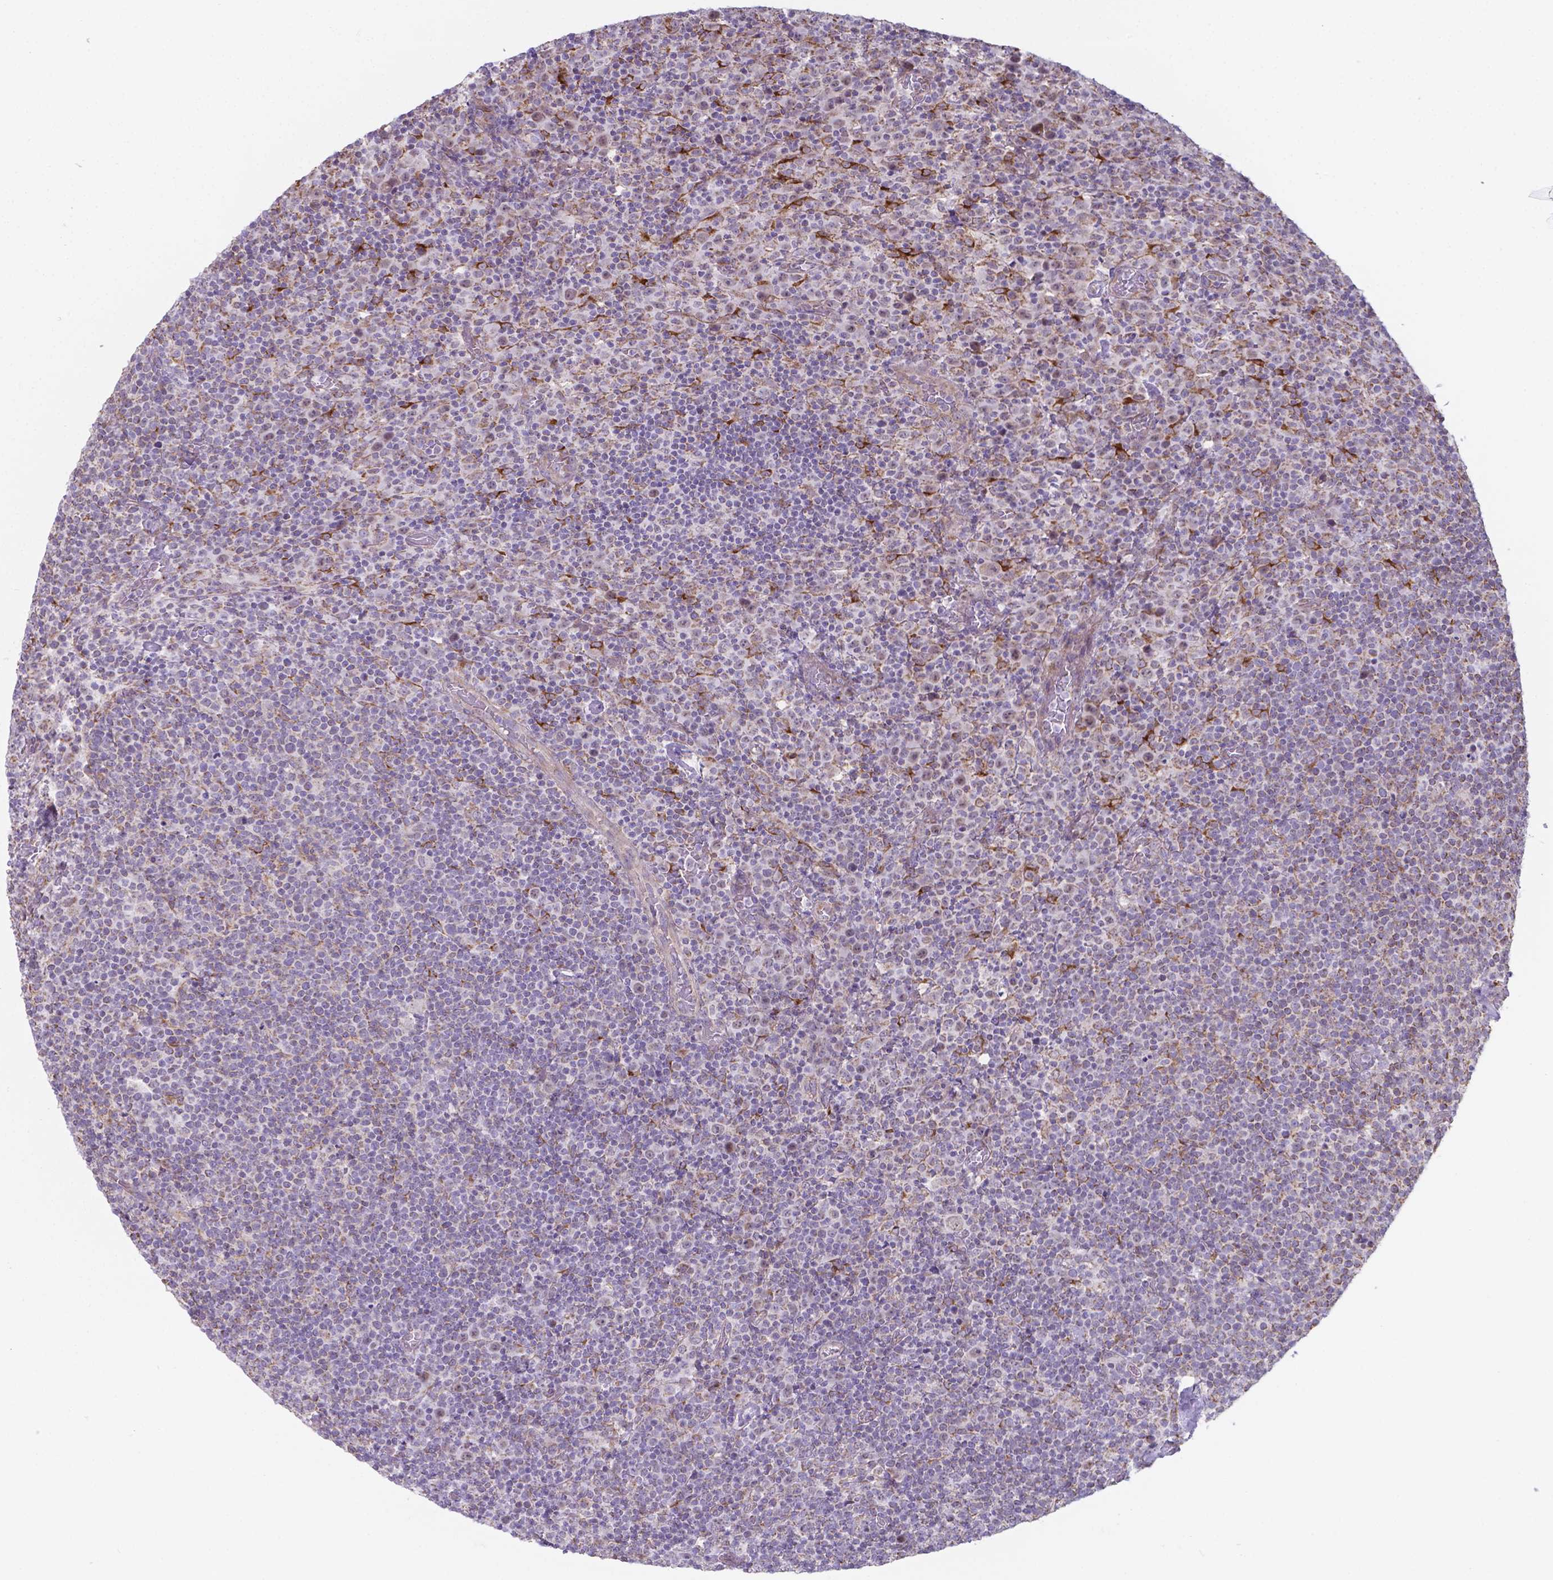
{"staining": {"intensity": "negative", "quantity": "none", "location": "none"}, "tissue": "lymphoma", "cell_type": "Tumor cells", "image_type": "cancer", "snomed": [{"axis": "morphology", "description": "Malignant lymphoma, non-Hodgkin's type, High grade"}, {"axis": "topography", "description": "Lymph node"}], "caption": "High magnification brightfield microscopy of lymphoma stained with DAB (brown) and counterstained with hematoxylin (blue): tumor cells show no significant positivity.", "gene": "FAM114A1", "patient": {"sex": "male", "age": 61}}